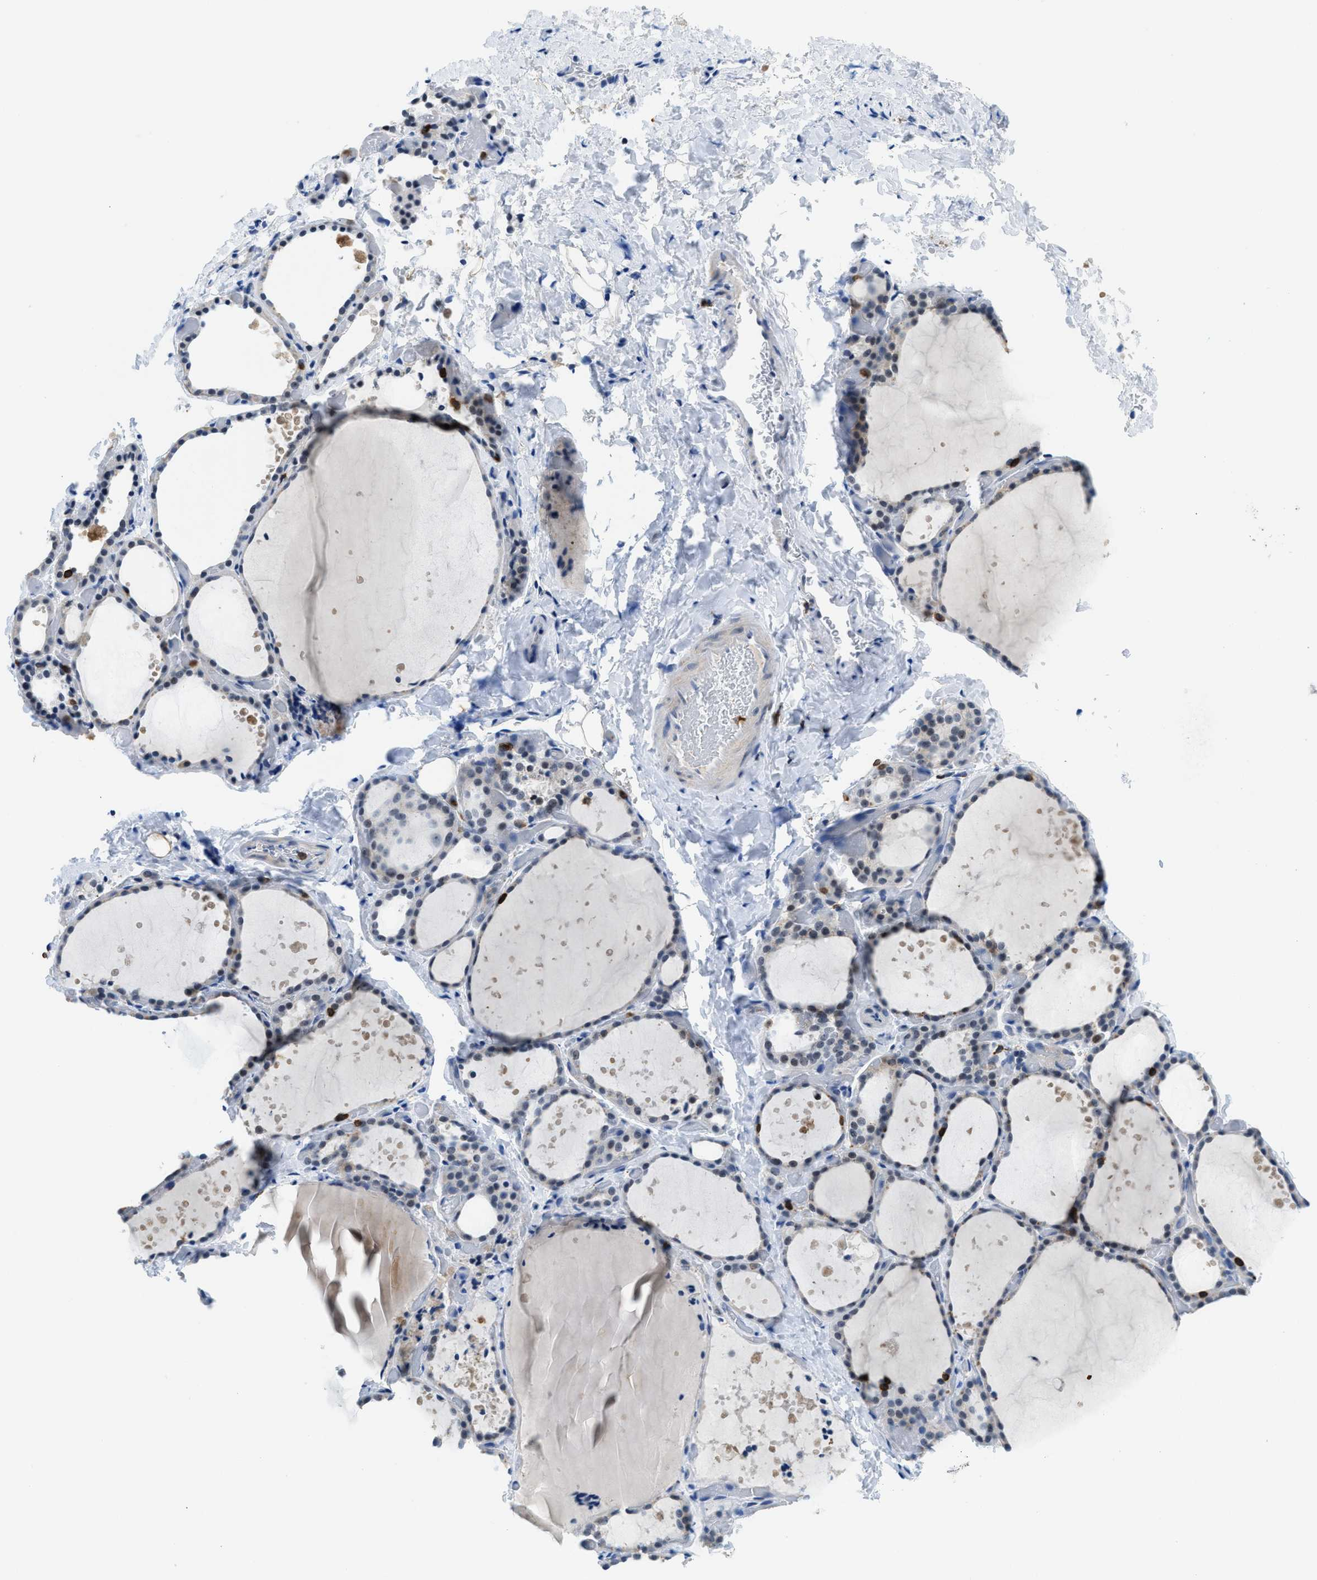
{"staining": {"intensity": "weak", "quantity": "25%-75%", "location": "nuclear"}, "tissue": "thyroid gland", "cell_type": "Glandular cells", "image_type": "normal", "snomed": [{"axis": "morphology", "description": "Normal tissue, NOS"}, {"axis": "topography", "description": "Thyroid gland"}], "caption": "Immunohistochemical staining of benign human thyroid gland reveals 25%-75% levels of weak nuclear protein expression in about 25%-75% of glandular cells.", "gene": "FAM151A", "patient": {"sex": "female", "age": 44}}